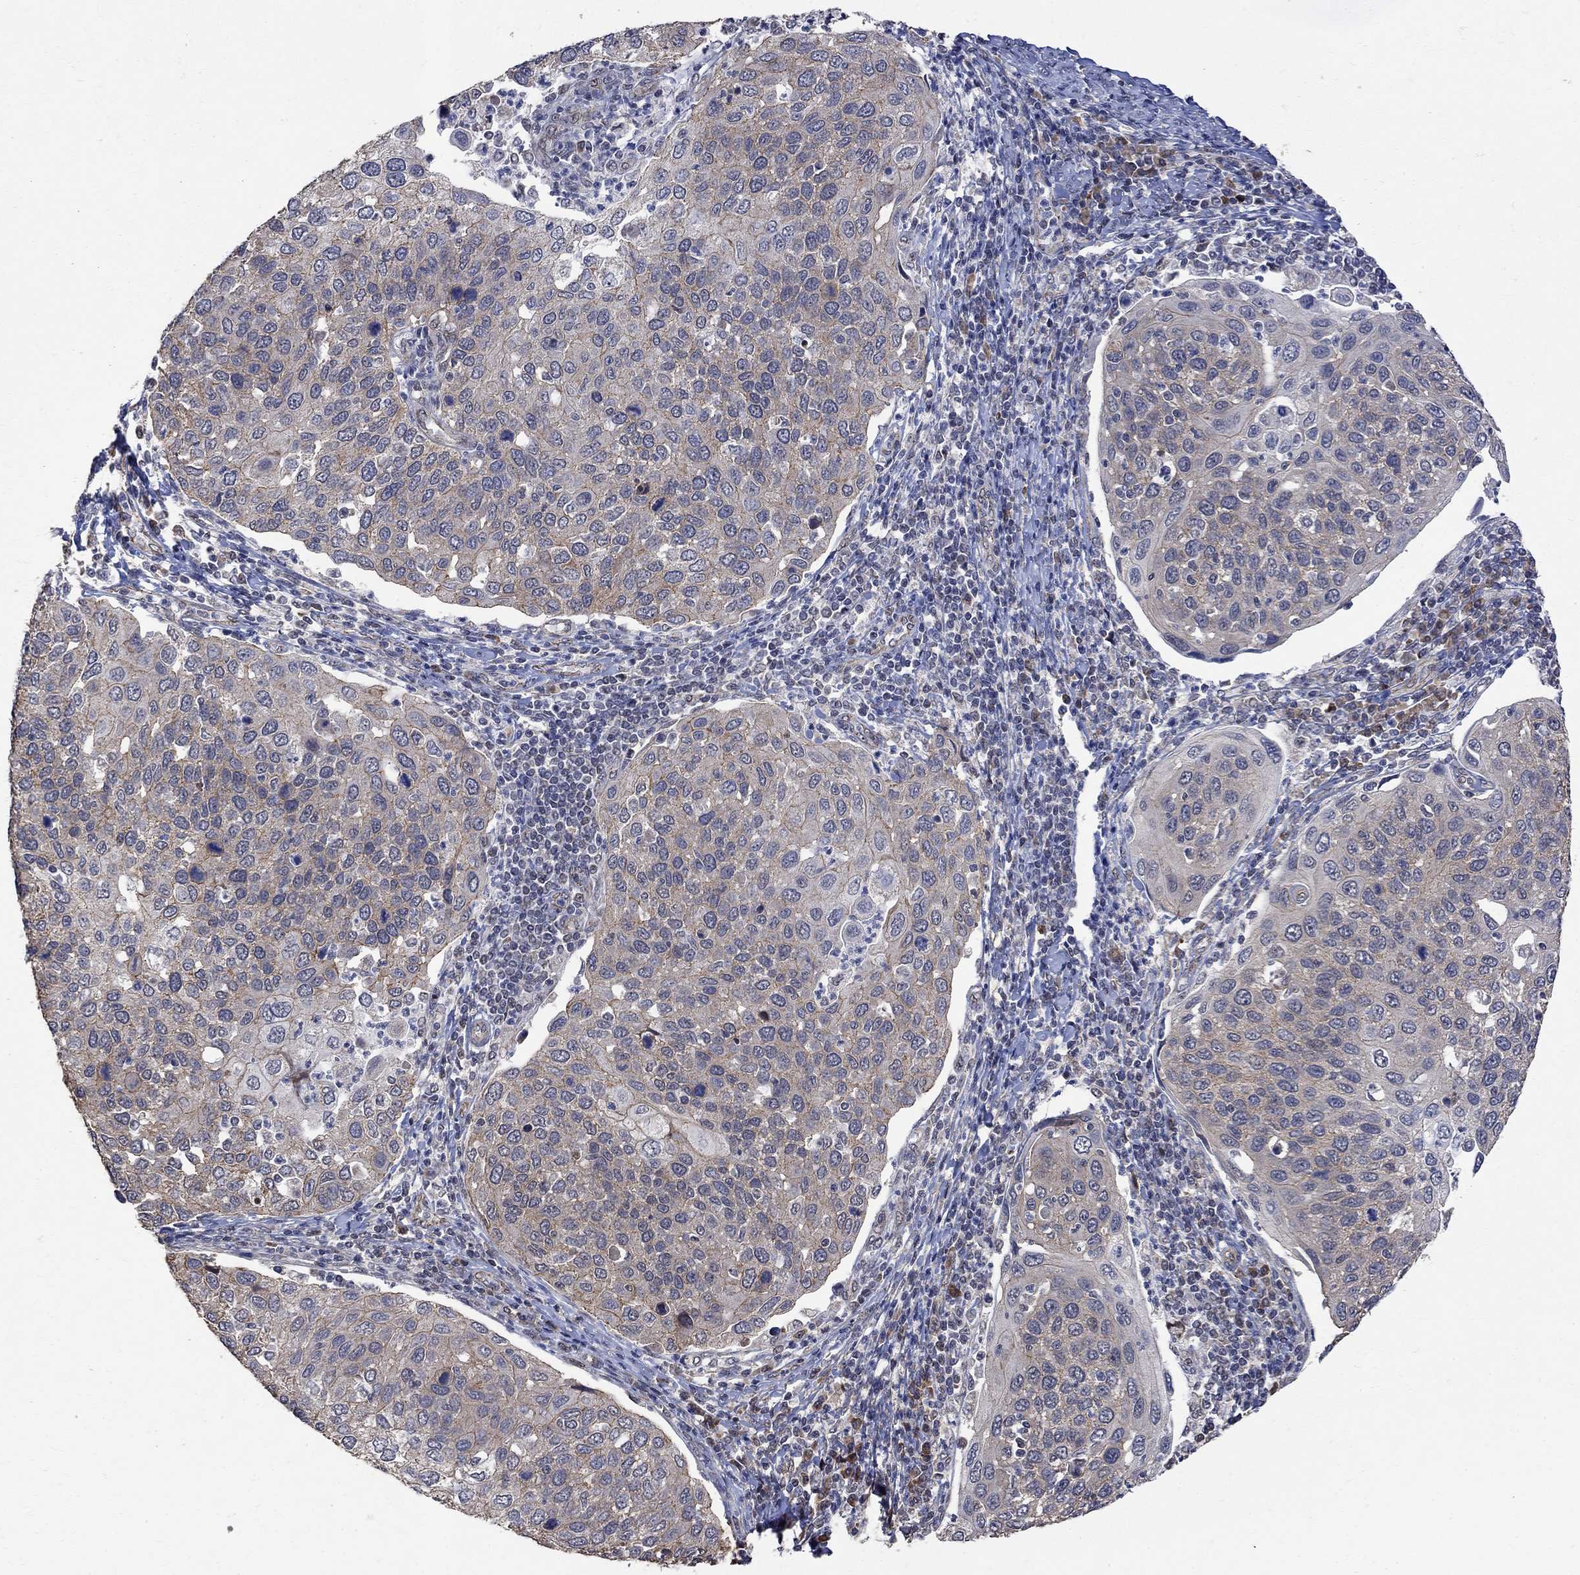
{"staining": {"intensity": "strong", "quantity": "<25%", "location": "cytoplasmic/membranous"}, "tissue": "cervical cancer", "cell_type": "Tumor cells", "image_type": "cancer", "snomed": [{"axis": "morphology", "description": "Squamous cell carcinoma, NOS"}, {"axis": "topography", "description": "Cervix"}], "caption": "Squamous cell carcinoma (cervical) stained for a protein shows strong cytoplasmic/membranous positivity in tumor cells. (Brightfield microscopy of DAB IHC at high magnification).", "gene": "ANKRA2", "patient": {"sex": "female", "age": 54}}